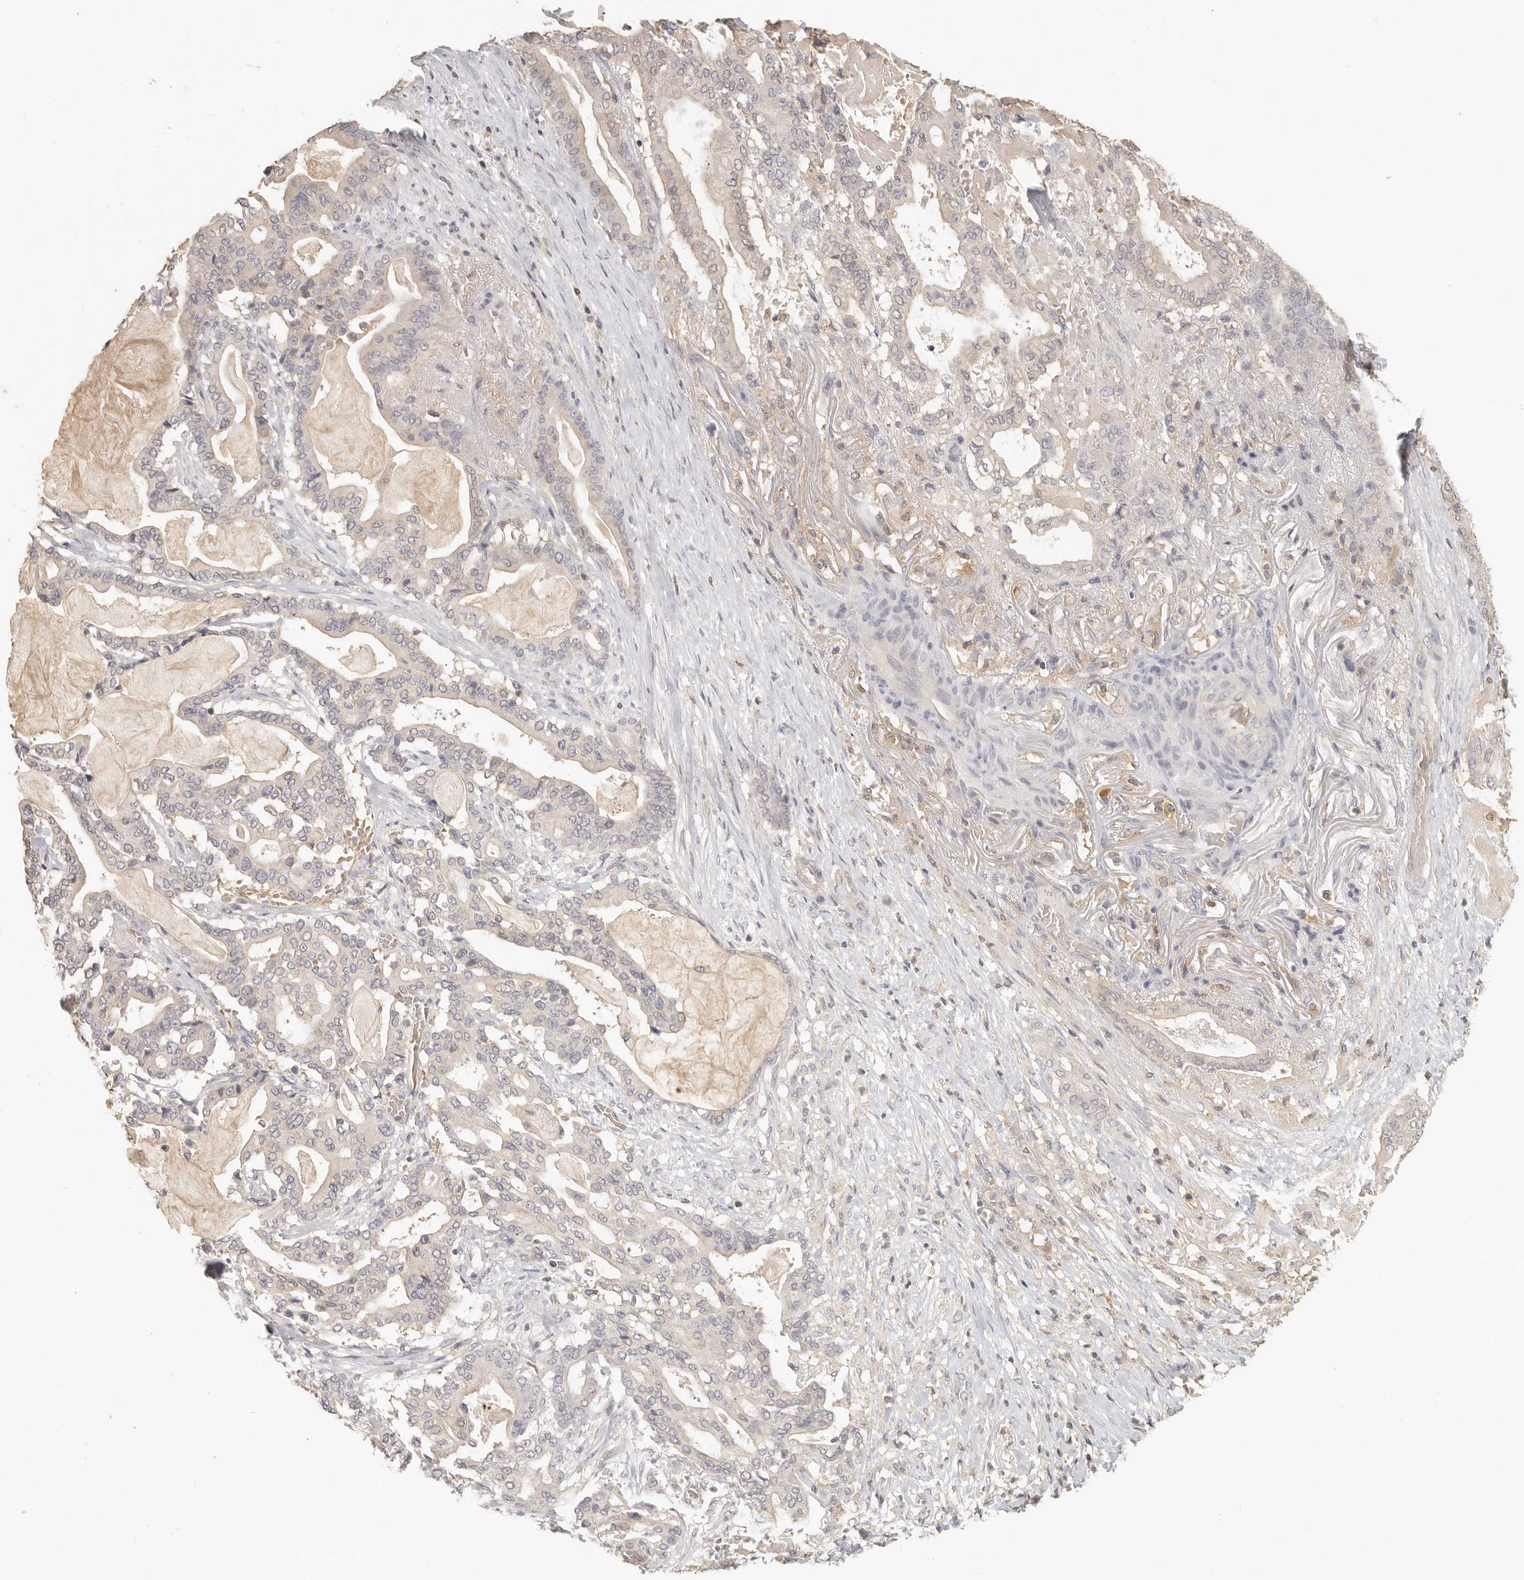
{"staining": {"intensity": "negative", "quantity": "none", "location": "none"}, "tissue": "pancreatic cancer", "cell_type": "Tumor cells", "image_type": "cancer", "snomed": [{"axis": "morphology", "description": "Adenocarcinoma, NOS"}, {"axis": "topography", "description": "Pancreas"}], "caption": "There is no significant expression in tumor cells of pancreatic cancer (adenocarcinoma). (DAB (3,3'-diaminobenzidine) immunohistochemistry (IHC), high magnification).", "gene": "CSK", "patient": {"sex": "male", "age": 63}}